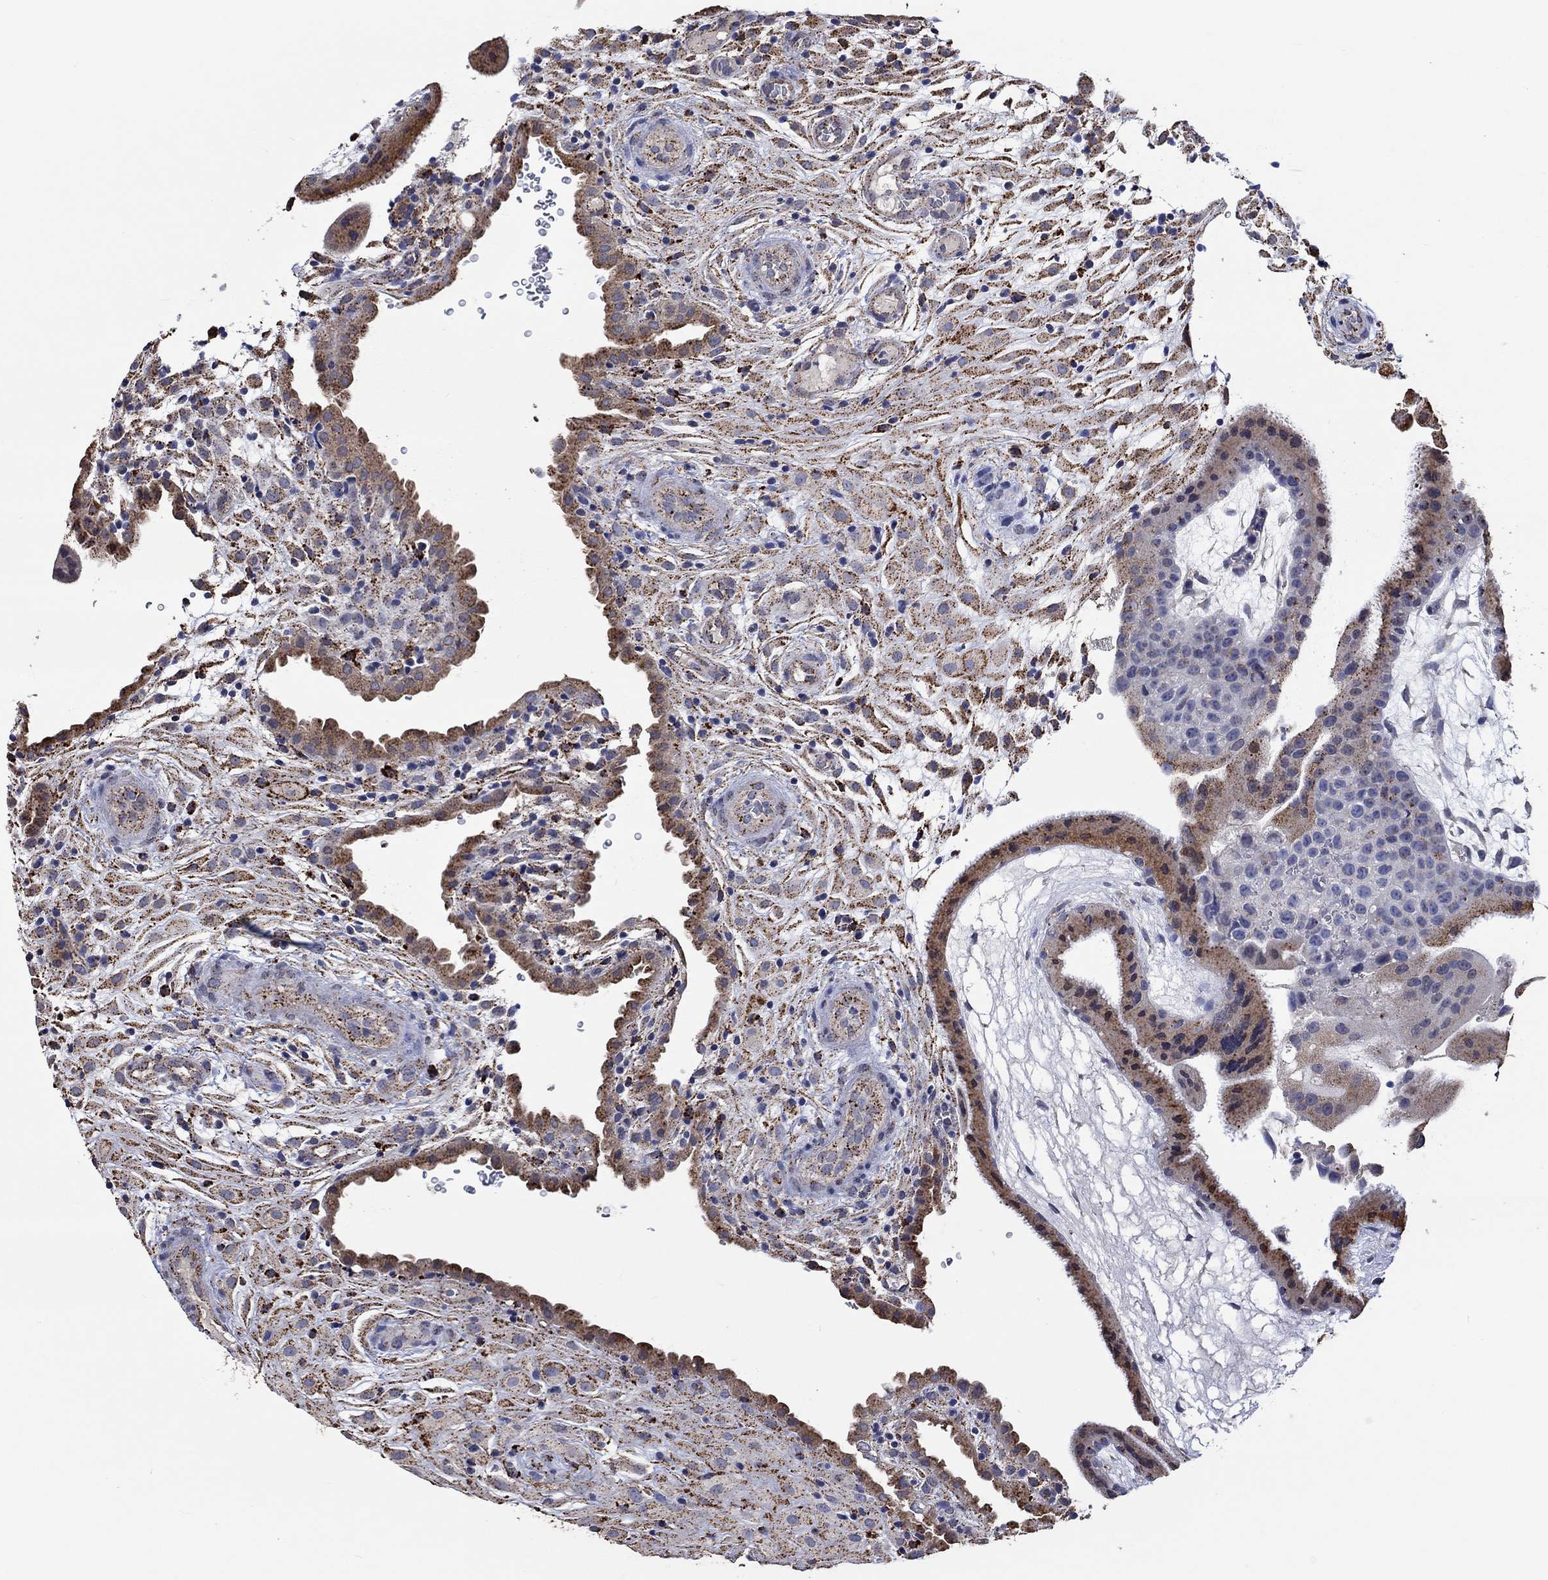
{"staining": {"intensity": "moderate", "quantity": "25%-75%", "location": "cytoplasmic/membranous"}, "tissue": "placenta", "cell_type": "Decidual cells", "image_type": "normal", "snomed": [{"axis": "morphology", "description": "Normal tissue, NOS"}, {"axis": "topography", "description": "Placenta"}], "caption": "Immunohistochemical staining of unremarkable human placenta shows medium levels of moderate cytoplasmic/membranous positivity in approximately 25%-75% of decidual cells.", "gene": "CTSB", "patient": {"sex": "female", "age": 19}}